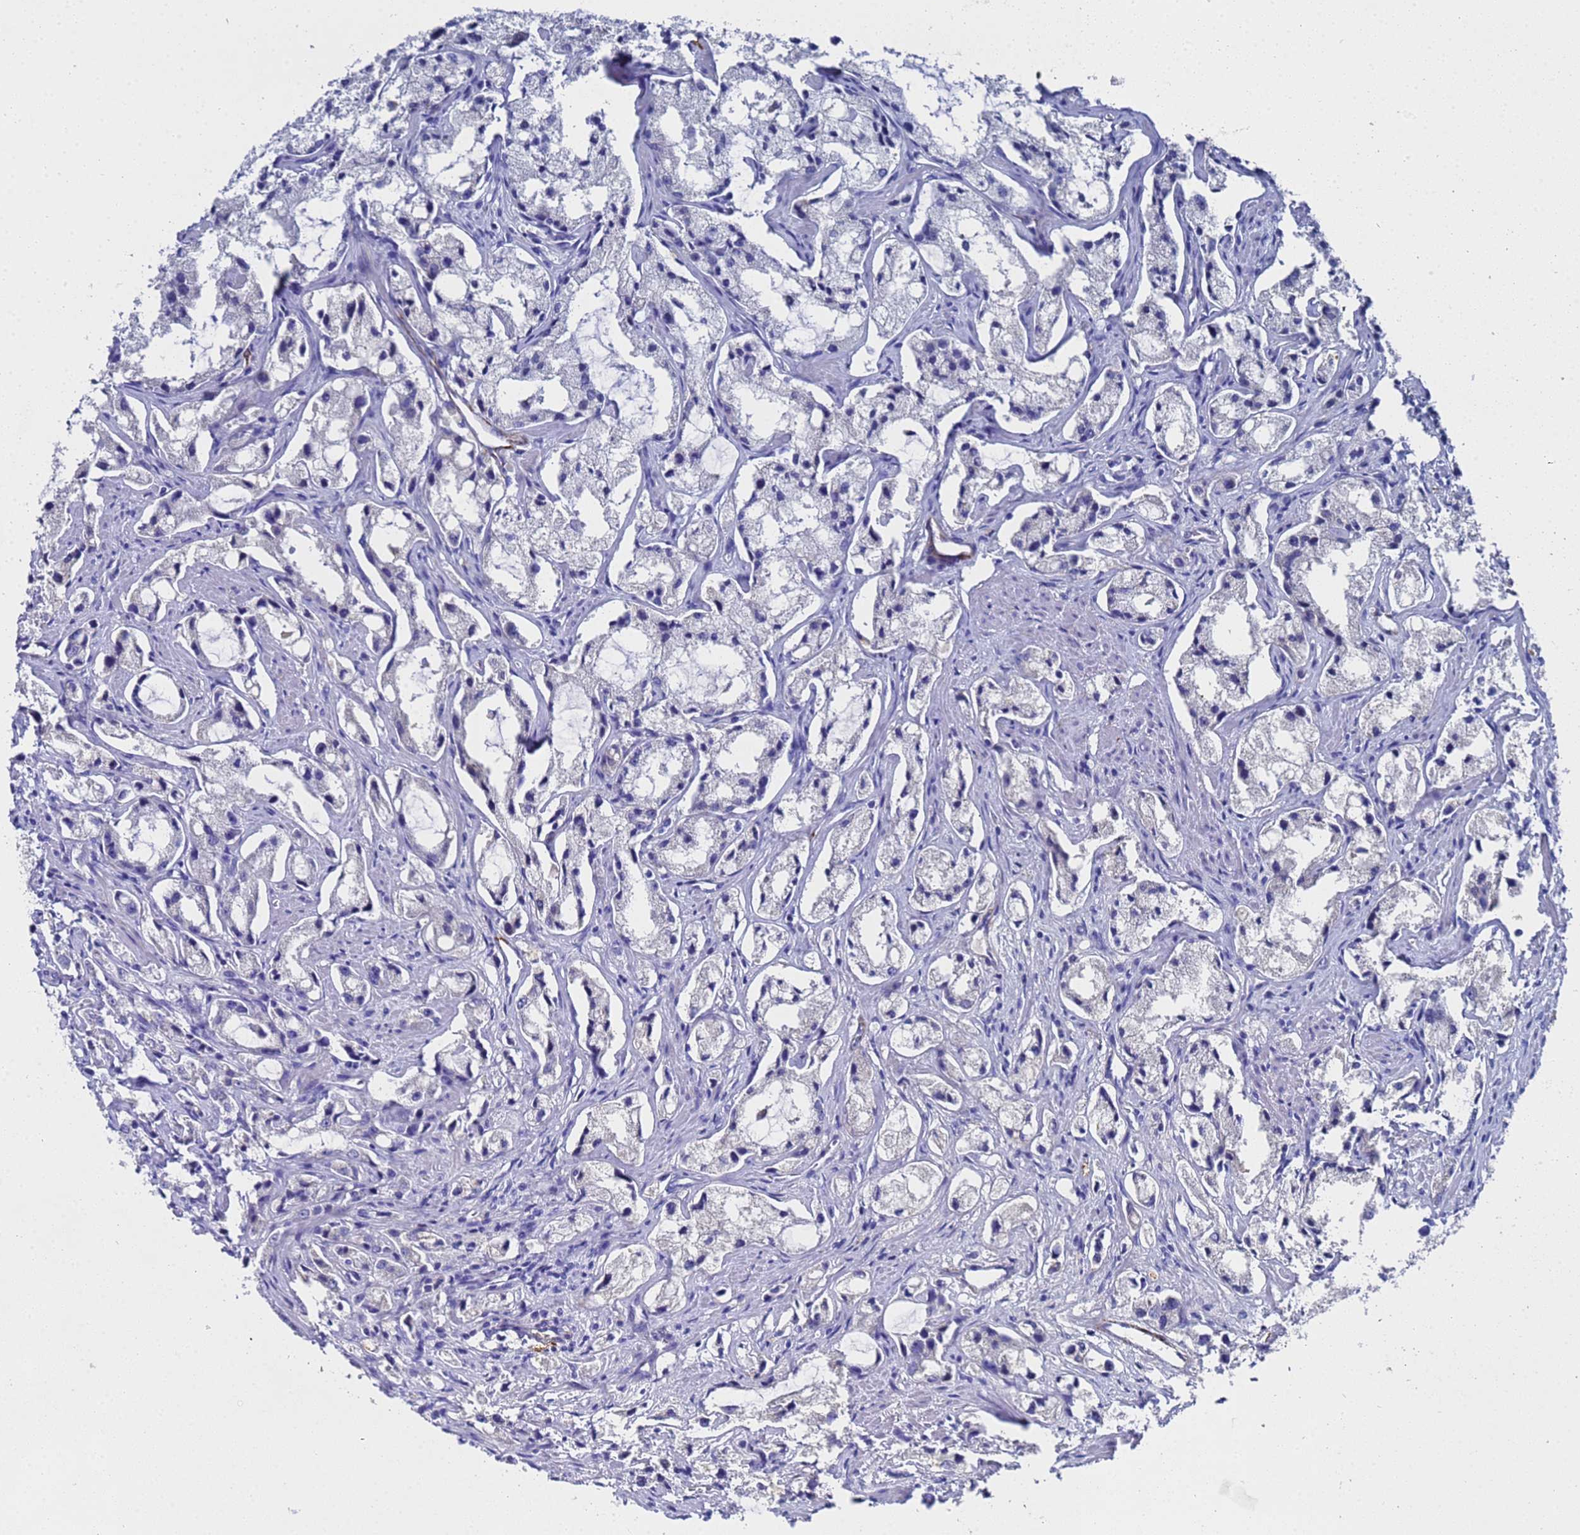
{"staining": {"intensity": "negative", "quantity": "none", "location": "none"}, "tissue": "prostate cancer", "cell_type": "Tumor cells", "image_type": "cancer", "snomed": [{"axis": "morphology", "description": "Adenocarcinoma, High grade"}, {"axis": "topography", "description": "Prostate"}], "caption": "Immunohistochemical staining of high-grade adenocarcinoma (prostate) shows no significant positivity in tumor cells. The staining is performed using DAB (3,3'-diaminobenzidine) brown chromogen with nuclei counter-stained in using hematoxylin.", "gene": "ADIPOQ", "patient": {"sex": "male", "age": 66}}